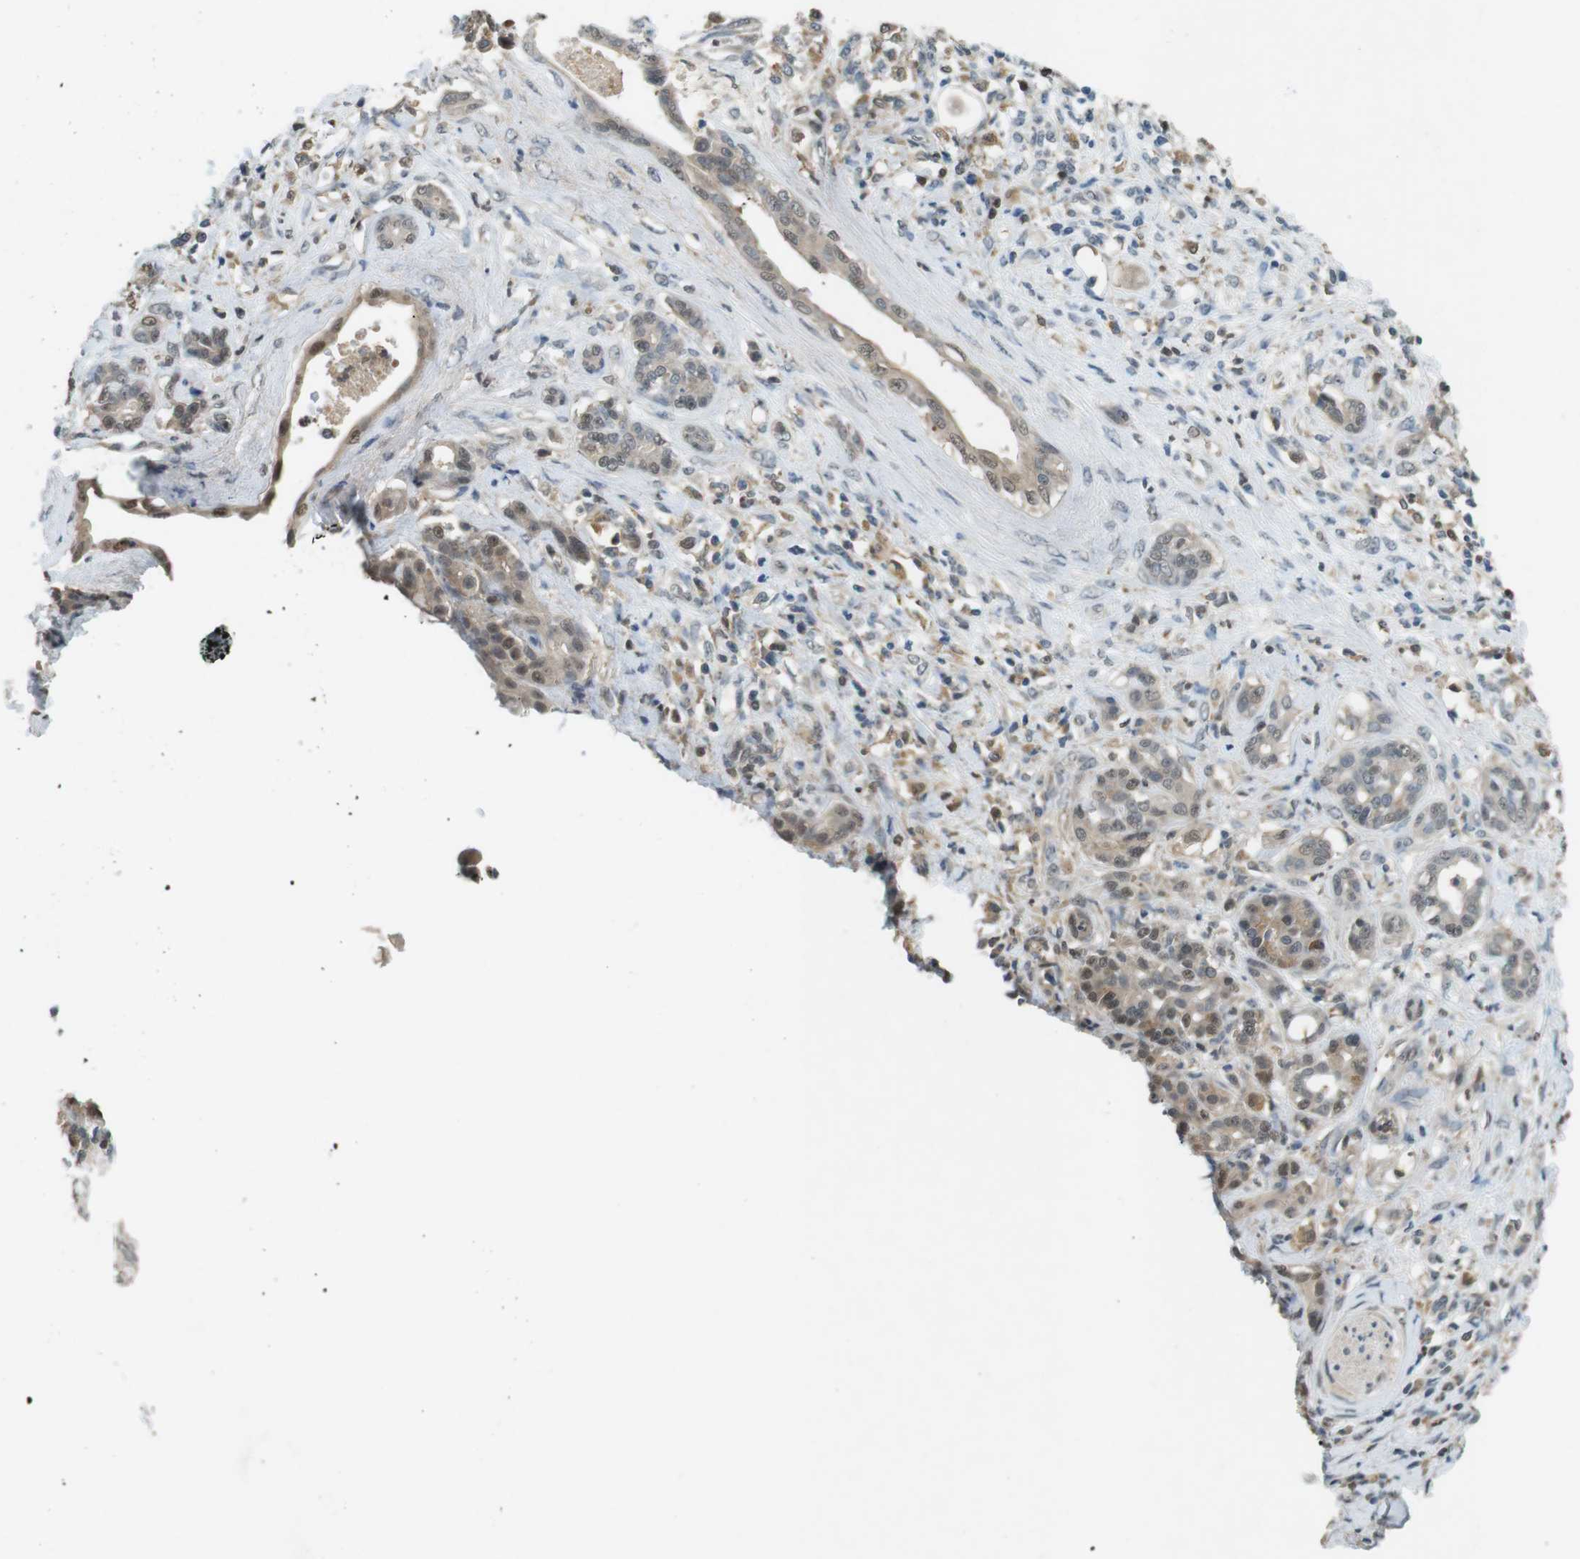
{"staining": {"intensity": "weak", "quantity": "25%-75%", "location": "cytoplasmic/membranous,nuclear"}, "tissue": "pancreatic cancer", "cell_type": "Tumor cells", "image_type": "cancer", "snomed": [{"axis": "morphology", "description": "Adenocarcinoma, NOS"}, {"axis": "topography", "description": "Pancreas"}], "caption": "Human adenocarcinoma (pancreatic) stained with a protein marker reveals weak staining in tumor cells.", "gene": "CDK14", "patient": {"sex": "female", "age": 56}}